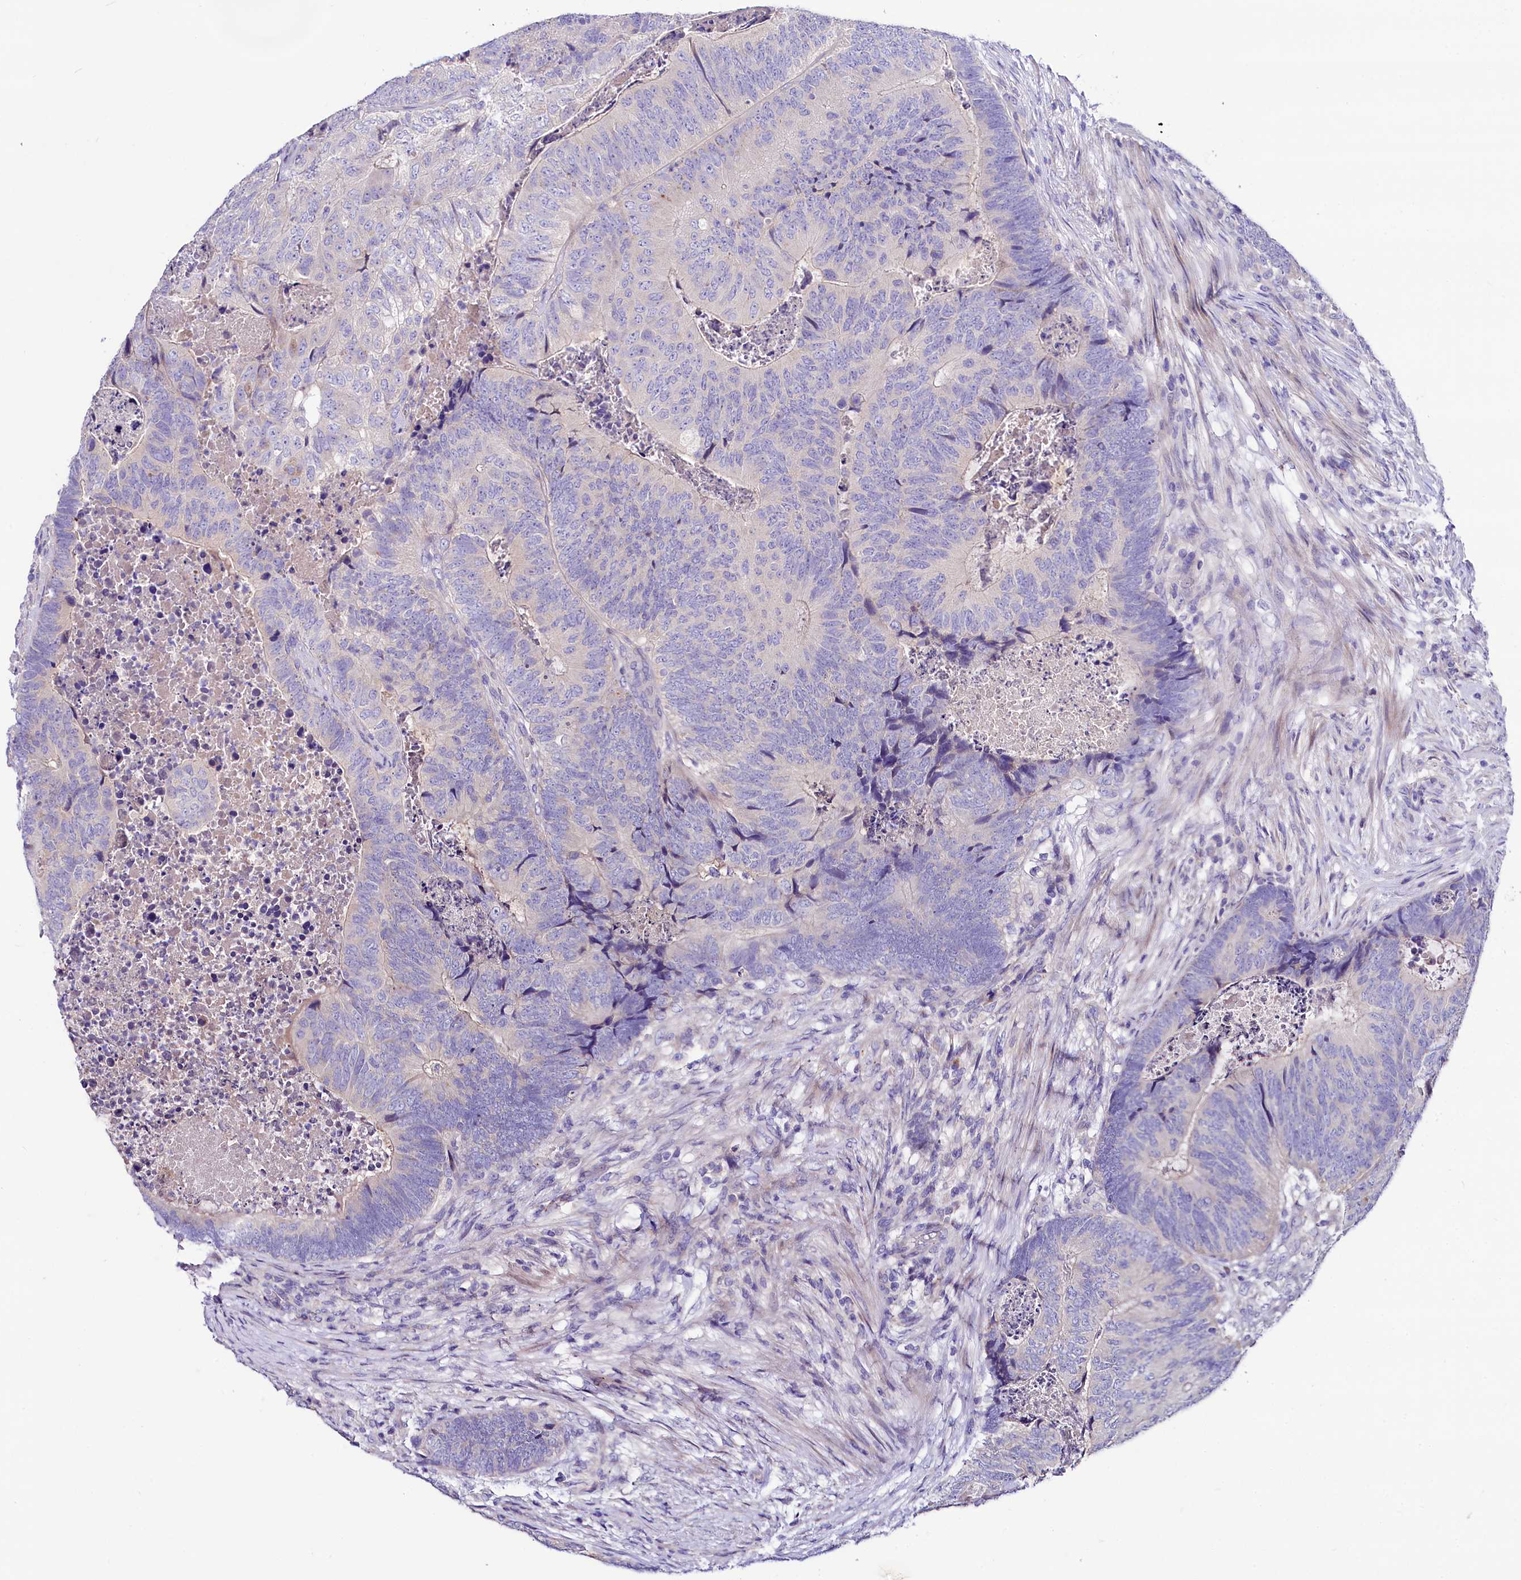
{"staining": {"intensity": "negative", "quantity": "none", "location": "none"}, "tissue": "colorectal cancer", "cell_type": "Tumor cells", "image_type": "cancer", "snomed": [{"axis": "morphology", "description": "Adenocarcinoma, NOS"}, {"axis": "topography", "description": "Colon"}], "caption": "Photomicrograph shows no significant protein expression in tumor cells of adenocarcinoma (colorectal).", "gene": "ABHD5", "patient": {"sex": "female", "age": 67}}